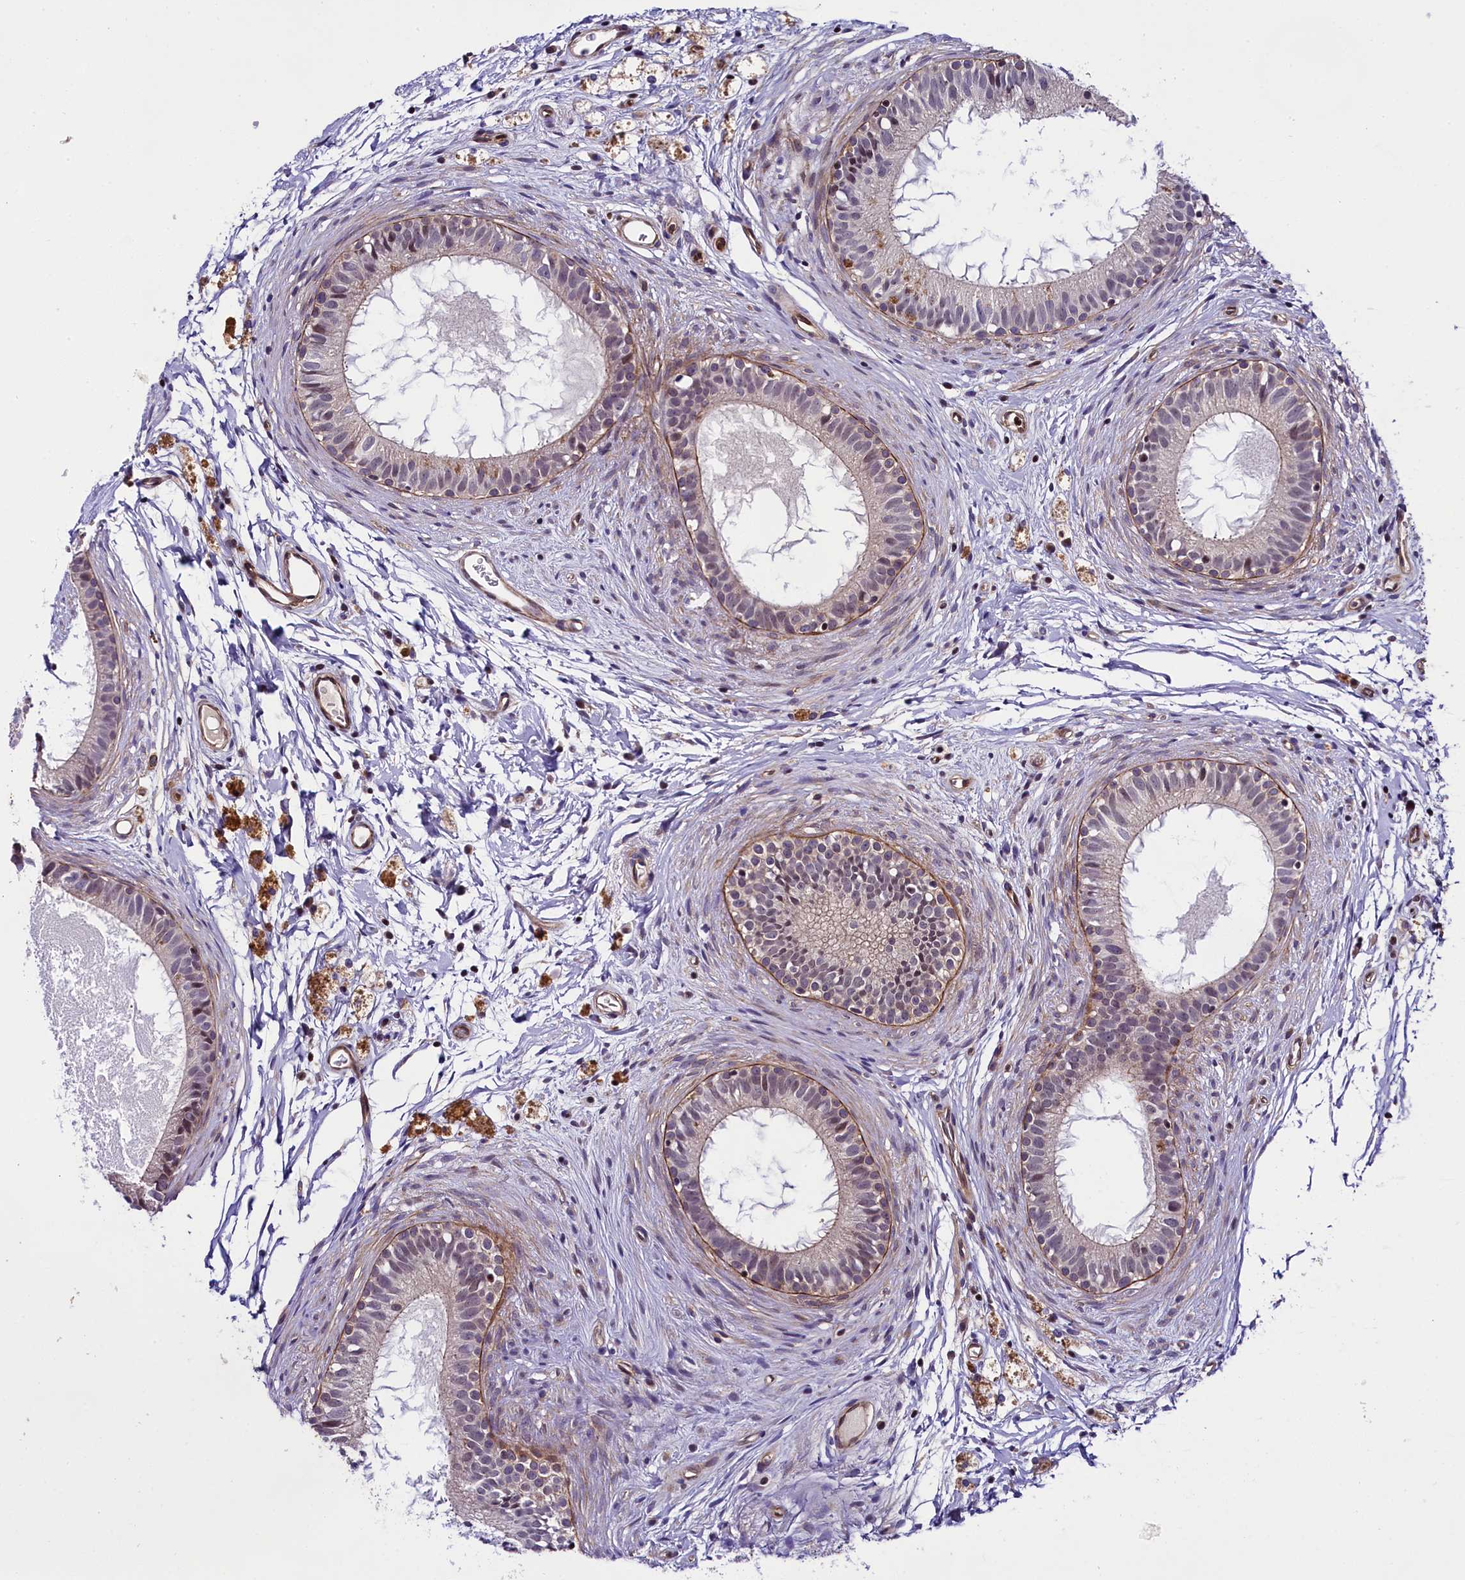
{"staining": {"intensity": "weak", "quantity": "<25%", "location": "nuclear"}, "tissue": "epididymis", "cell_type": "Glandular cells", "image_type": "normal", "snomed": [{"axis": "morphology", "description": "Normal tissue, NOS"}, {"axis": "topography", "description": "Epididymis"}], "caption": "Immunohistochemistry image of benign human epididymis stained for a protein (brown), which displays no positivity in glandular cells.", "gene": "SP4", "patient": {"sex": "male", "age": 80}}